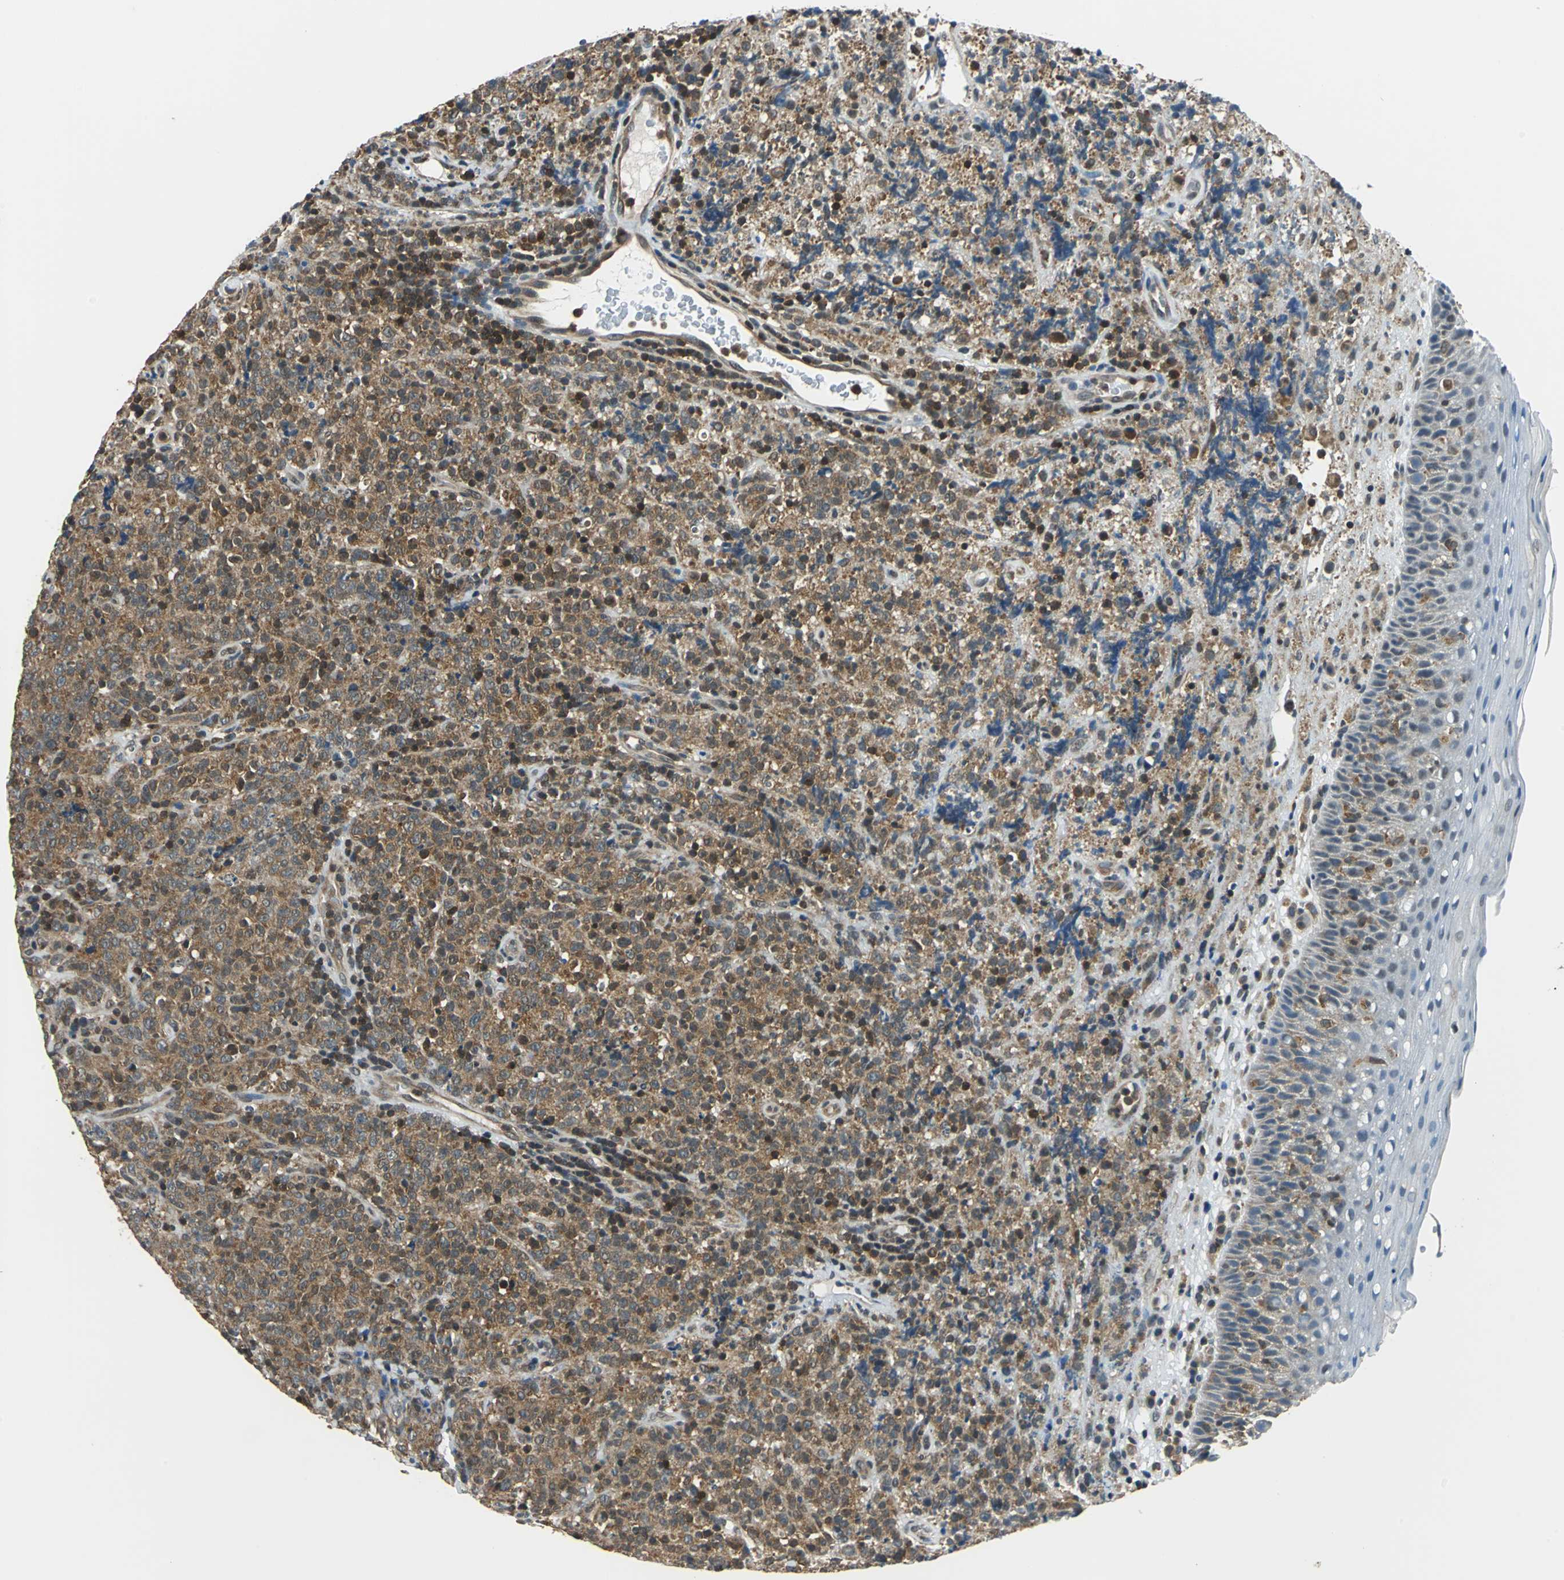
{"staining": {"intensity": "strong", "quantity": ">75%", "location": "cytoplasmic/membranous,nuclear"}, "tissue": "lymphoma", "cell_type": "Tumor cells", "image_type": "cancer", "snomed": [{"axis": "morphology", "description": "Malignant lymphoma, non-Hodgkin's type, High grade"}, {"axis": "topography", "description": "Tonsil"}], "caption": "A high-resolution image shows IHC staining of lymphoma, which reveals strong cytoplasmic/membranous and nuclear positivity in approximately >75% of tumor cells.", "gene": "ARPC3", "patient": {"sex": "female", "age": 36}}